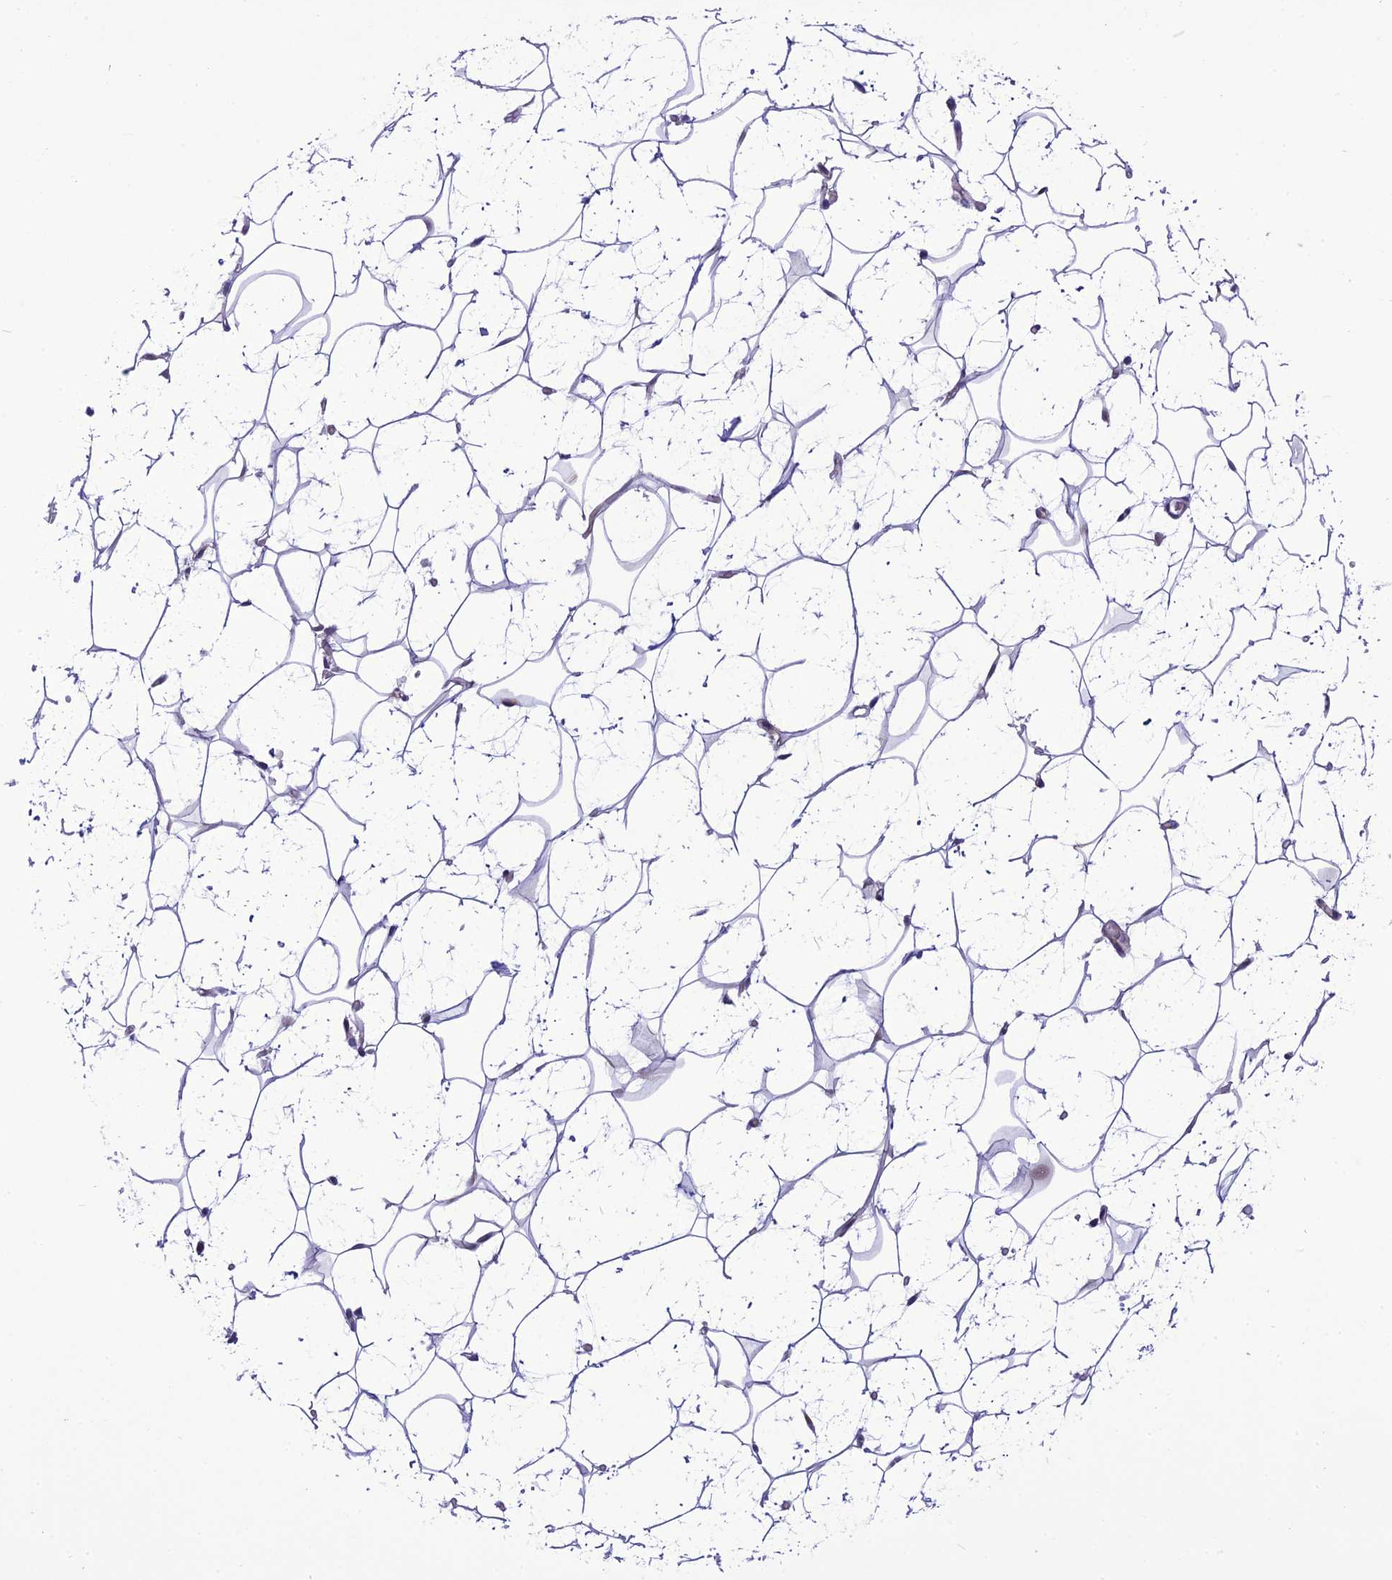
{"staining": {"intensity": "negative", "quantity": "none", "location": "none"}, "tissue": "adipose tissue", "cell_type": "Adipocytes", "image_type": "normal", "snomed": [{"axis": "morphology", "description": "Normal tissue, NOS"}, {"axis": "topography", "description": "Breast"}], "caption": "Immunohistochemistry (IHC) photomicrograph of benign human adipose tissue stained for a protein (brown), which displays no expression in adipocytes. (DAB IHC visualized using brightfield microscopy, high magnification).", "gene": "PSMF1", "patient": {"sex": "female", "age": 26}}